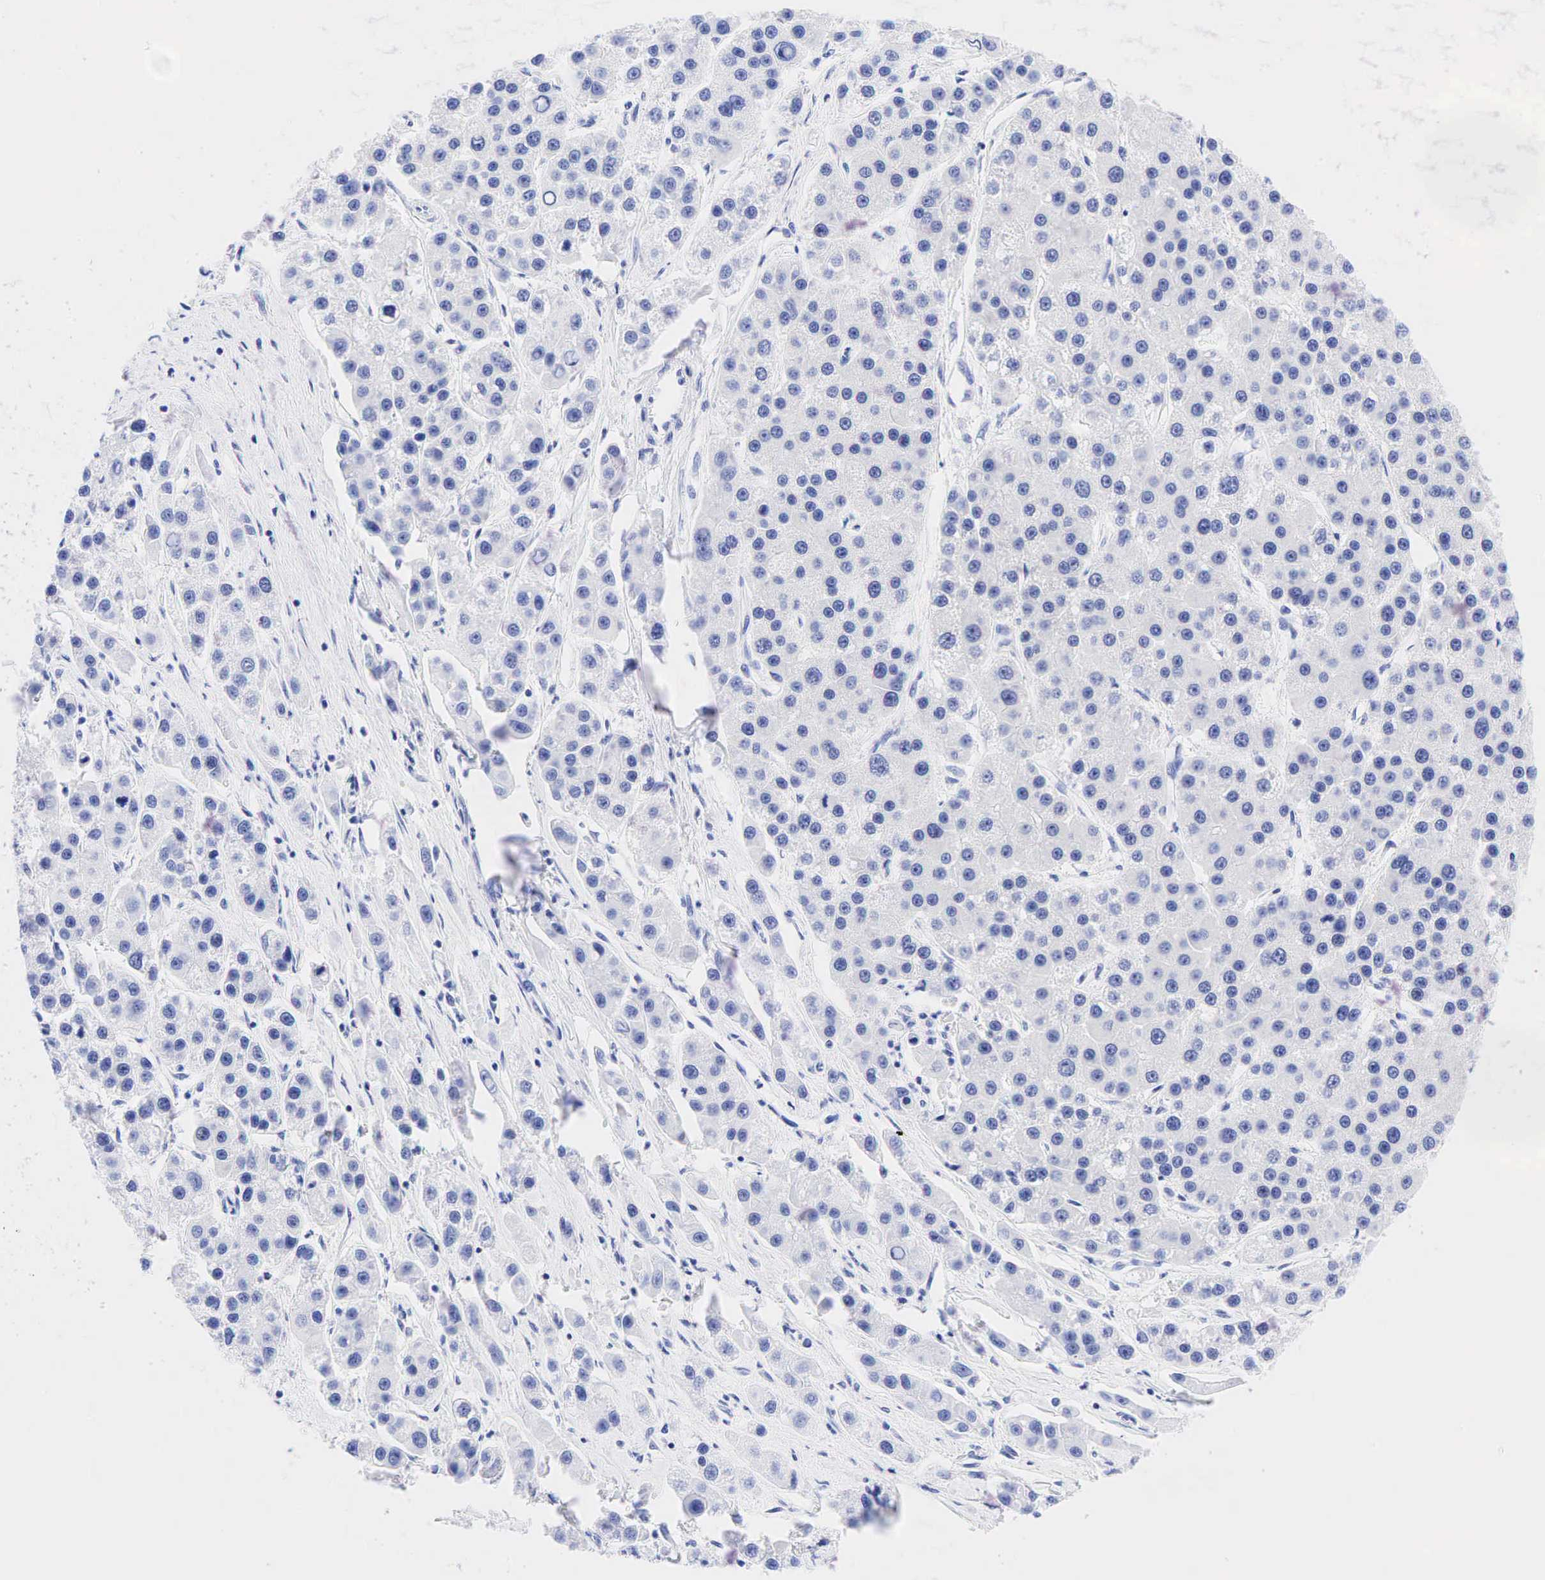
{"staining": {"intensity": "negative", "quantity": "none", "location": "none"}, "tissue": "liver cancer", "cell_type": "Tumor cells", "image_type": "cancer", "snomed": [{"axis": "morphology", "description": "Carcinoma, Hepatocellular, NOS"}, {"axis": "topography", "description": "Liver"}], "caption": "Immunohistochemistry image of neoplastic tissue: hepatocellular carcinoma (liver) stained with DAB shows no significant protein expression in tumor cells. (DAB (3,3'-diaminobenzidine) immunohistochemistry, high magnification).", "gene": "ESR1", "patient": {"sex": "female", "age": 85}}